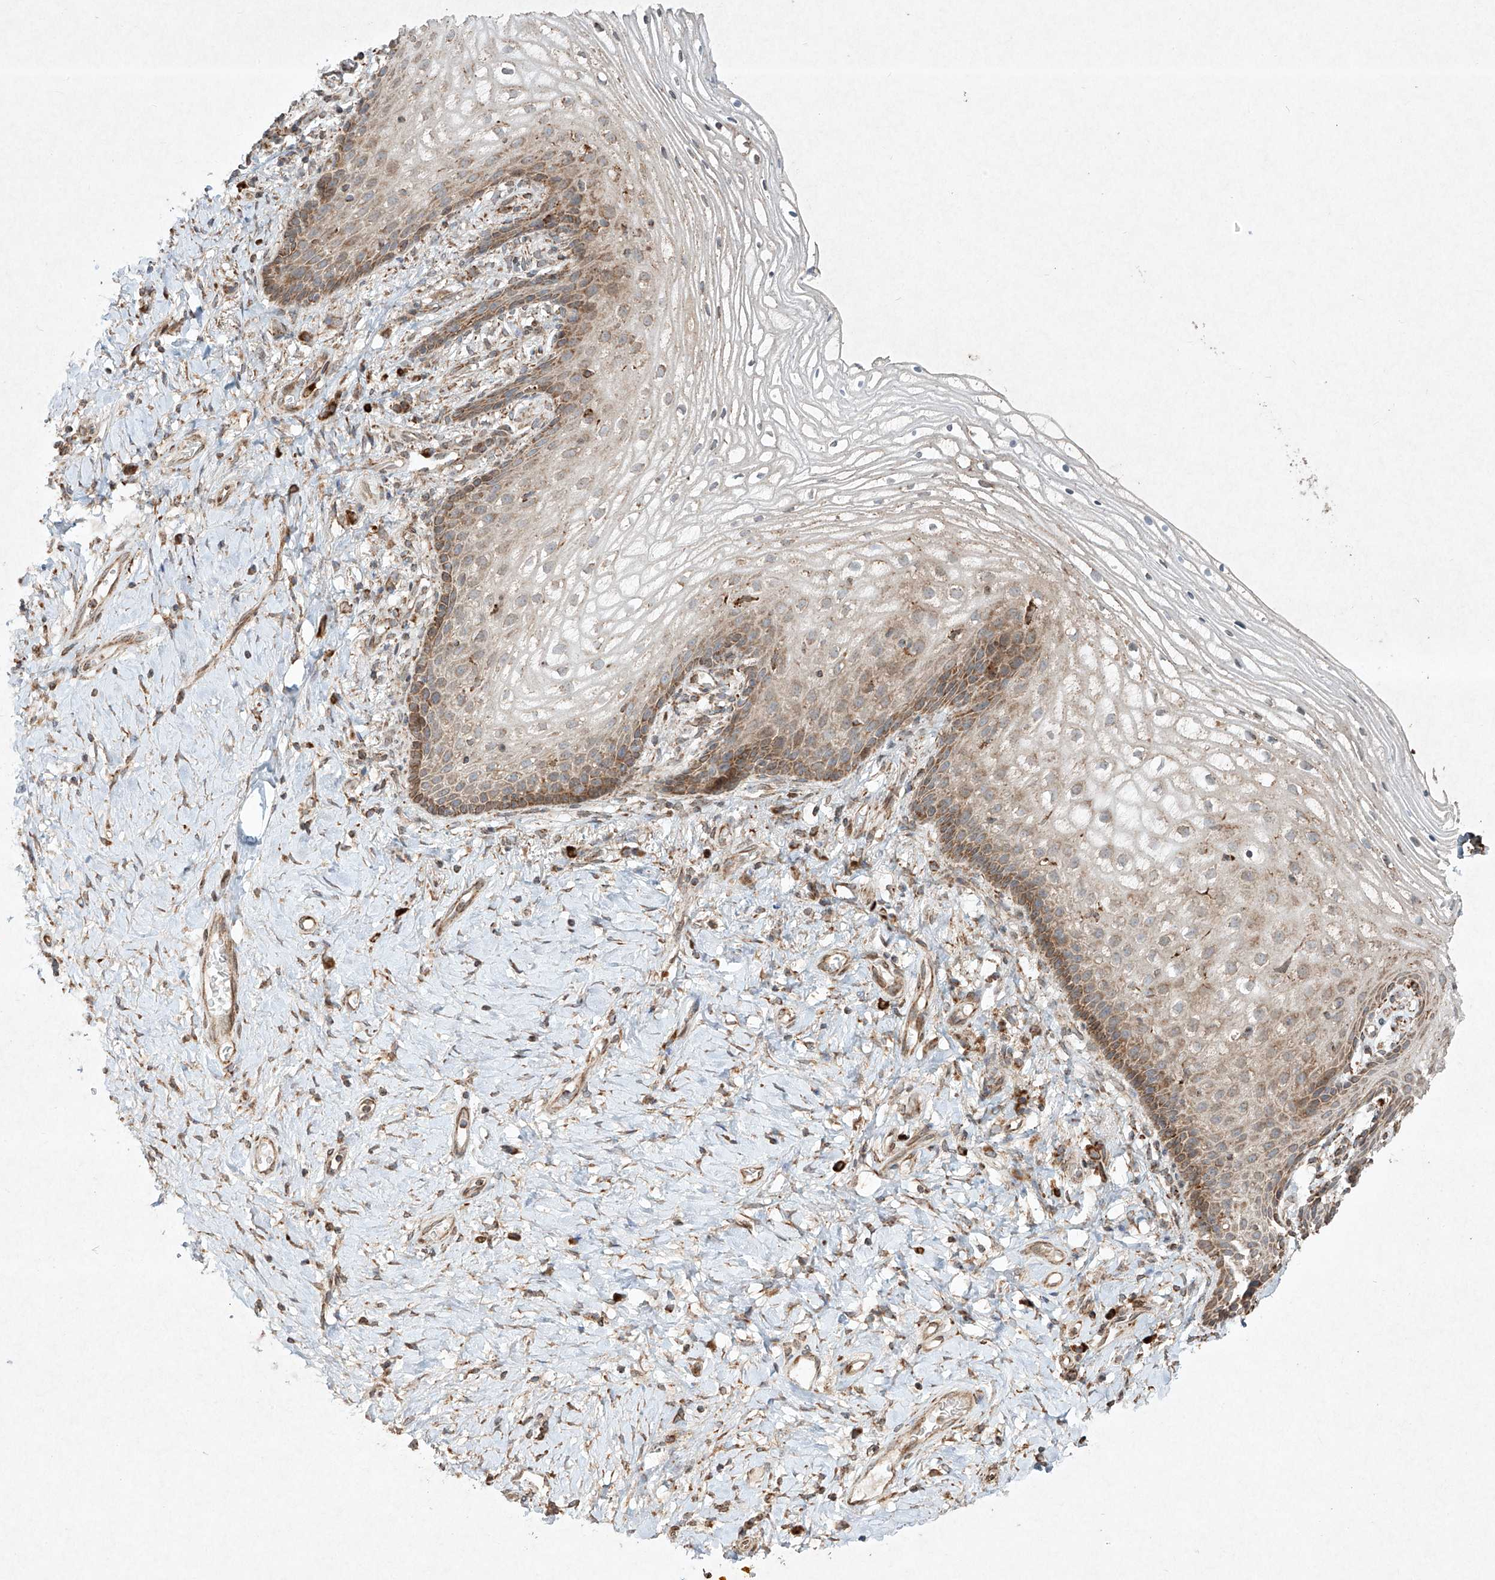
{"staining": {"intensity": "moderate", "quantity": "25%-75%", "location": "cytoplasmic/membranous"}, "tissue": "vagina", "cell_type": "Squamous epithelial cells", "image_type": "normal", "snomed": [{"axis": "morphology", "description": "Normal tissue, NOS"}, {"axis": "topography", "description": "Vagina"}], "caption": "A brown stain highlights moderate cytoplasmic/membranous expression of a protein in squamous epithelial cells of unremarkable vagina. (Brightfield microscopy of DAB IHC at high magnification).", "gene": "SEMA3B", "patient": {"sex": "female", "age": 60}}